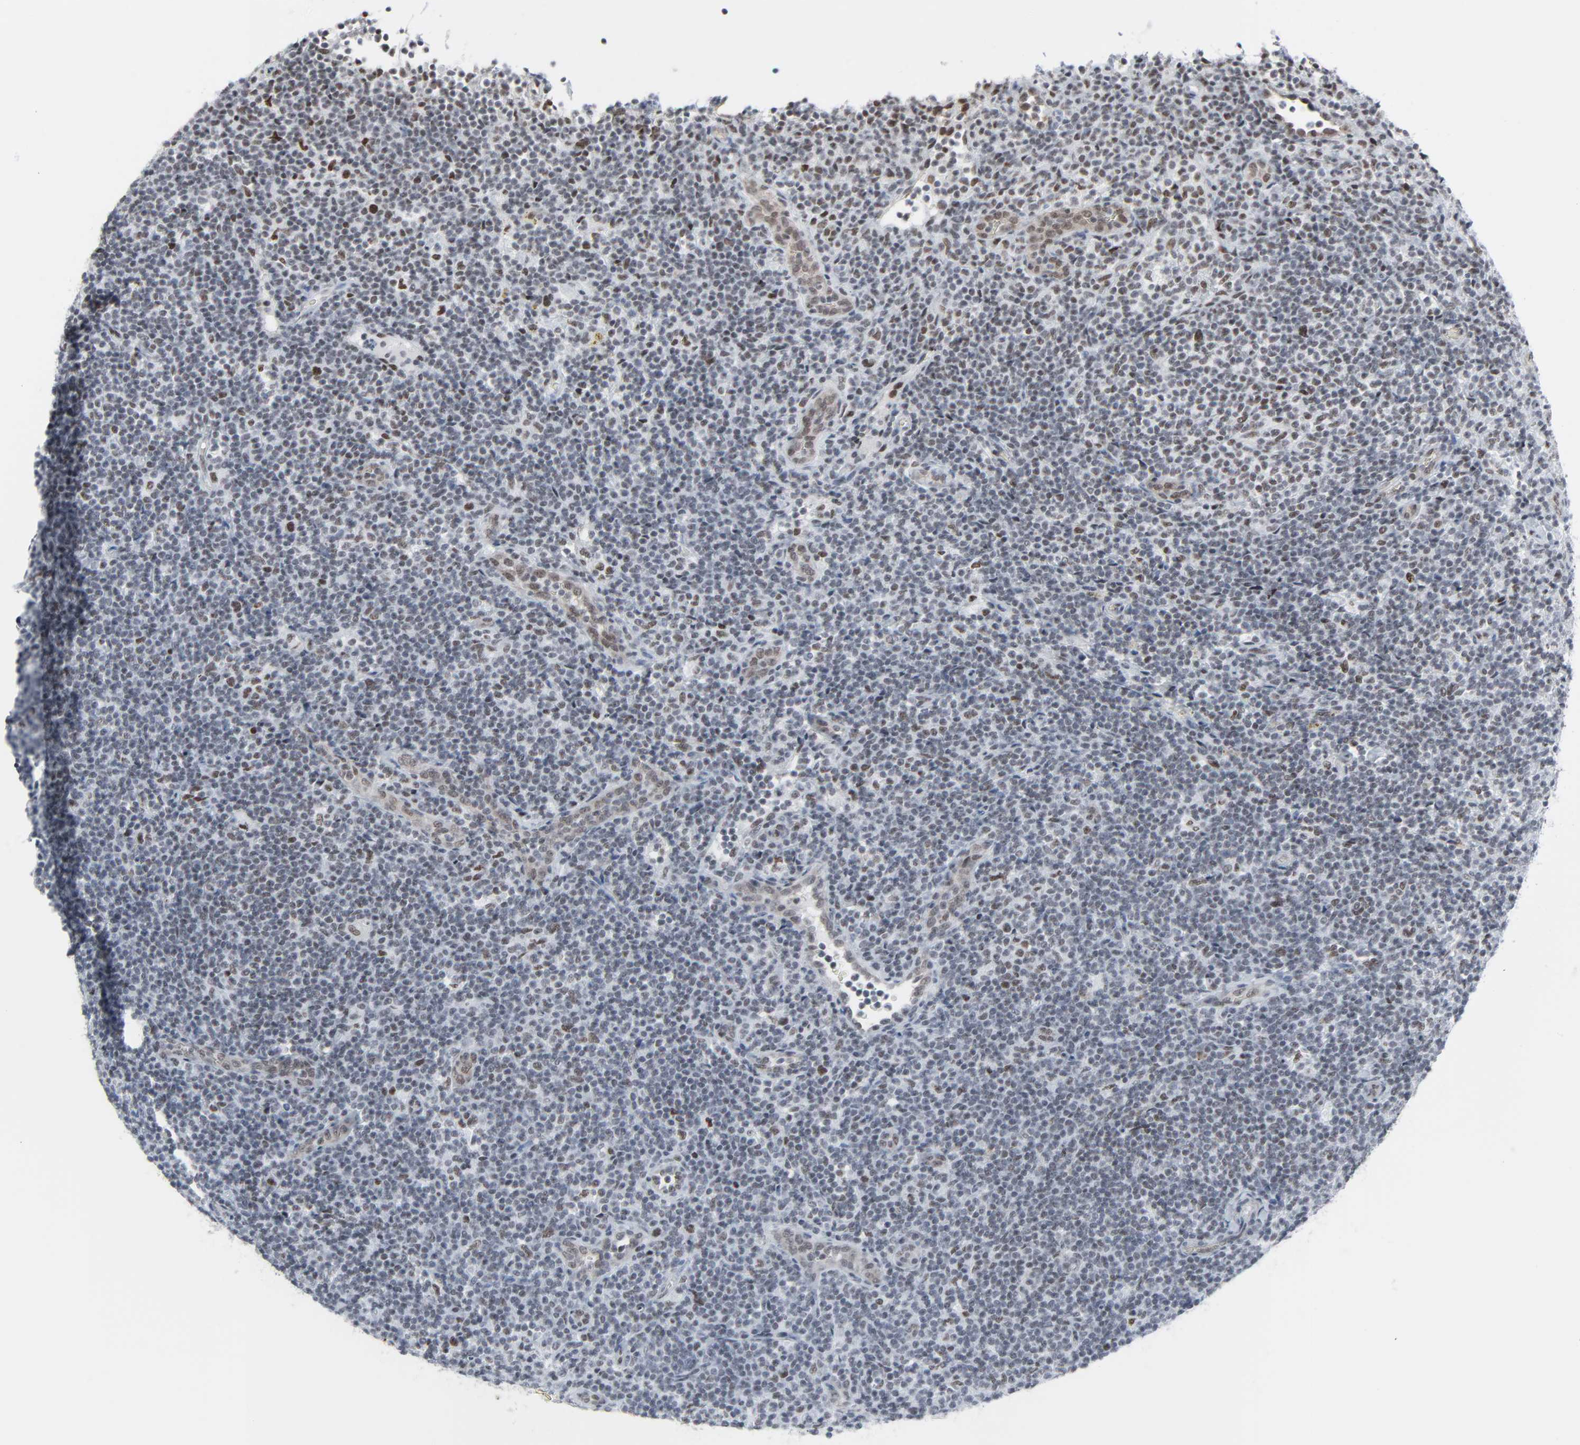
{"staining": {"intensity": "weak", "quantity": "<25%", "location": "nuclear"}, "tissue": "lymphoma", "cell_type": "Tumor cells", "image_type": "cancer", "snomed": [{"axis": "morphology", "description": "Malignant lymphoma, non-Hodgkin's type, Low grade"}, {"axis": "topography", "description": "Lymph node"}], "caption": "A high-resolution histopathology image shows immunohistochemistry (IHC) staining of low-grade malignant lymphoma, non-Hodgkin's type, which demonstrates no significant expression in tumor cells.", "gene": "FBXO28", "patient": {"sex": "female", "age": 76}}